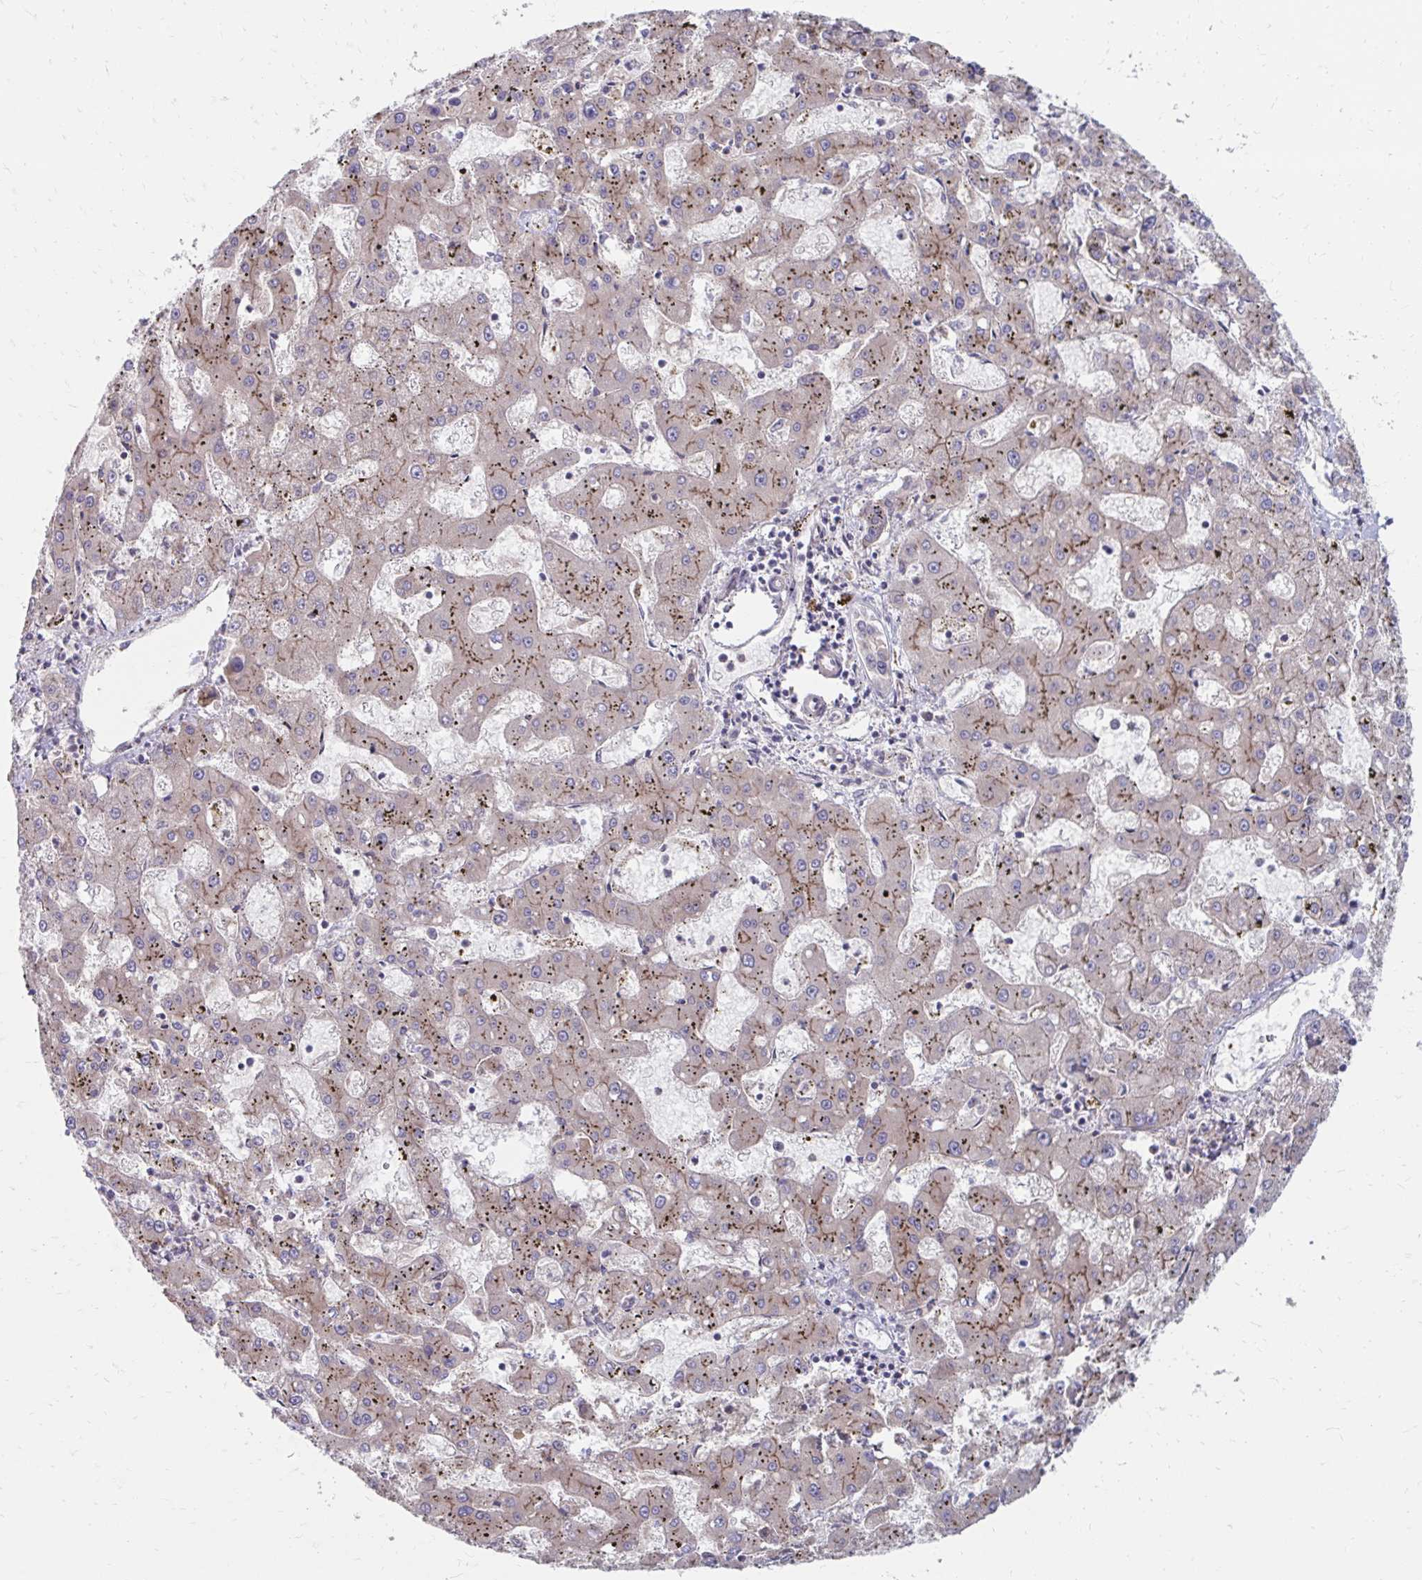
{"staining": {"intensity": "moderate", "quantity": "25%-75%", "location": "cytoplasmic/membranous"}, "tissue": "liver cancer", "cell_type": "Tumor cells", "image_type": "cancer", "snomed": [{"axis": "morphology", "description": "Carcinoma, Hepatocellular, NOS"}, {"axis": "topography", "description": "Liver"}], "caption": "Liver hepatocellular carcinoma tissue demonstrates moderate cytoplasmic/membranous expression in approximately 25%-75% of tumor cells (IHC, brightfield microscopy, high magnification).", "gene": "ITPR2", "patient": {"sex": "male", "age": 67}}